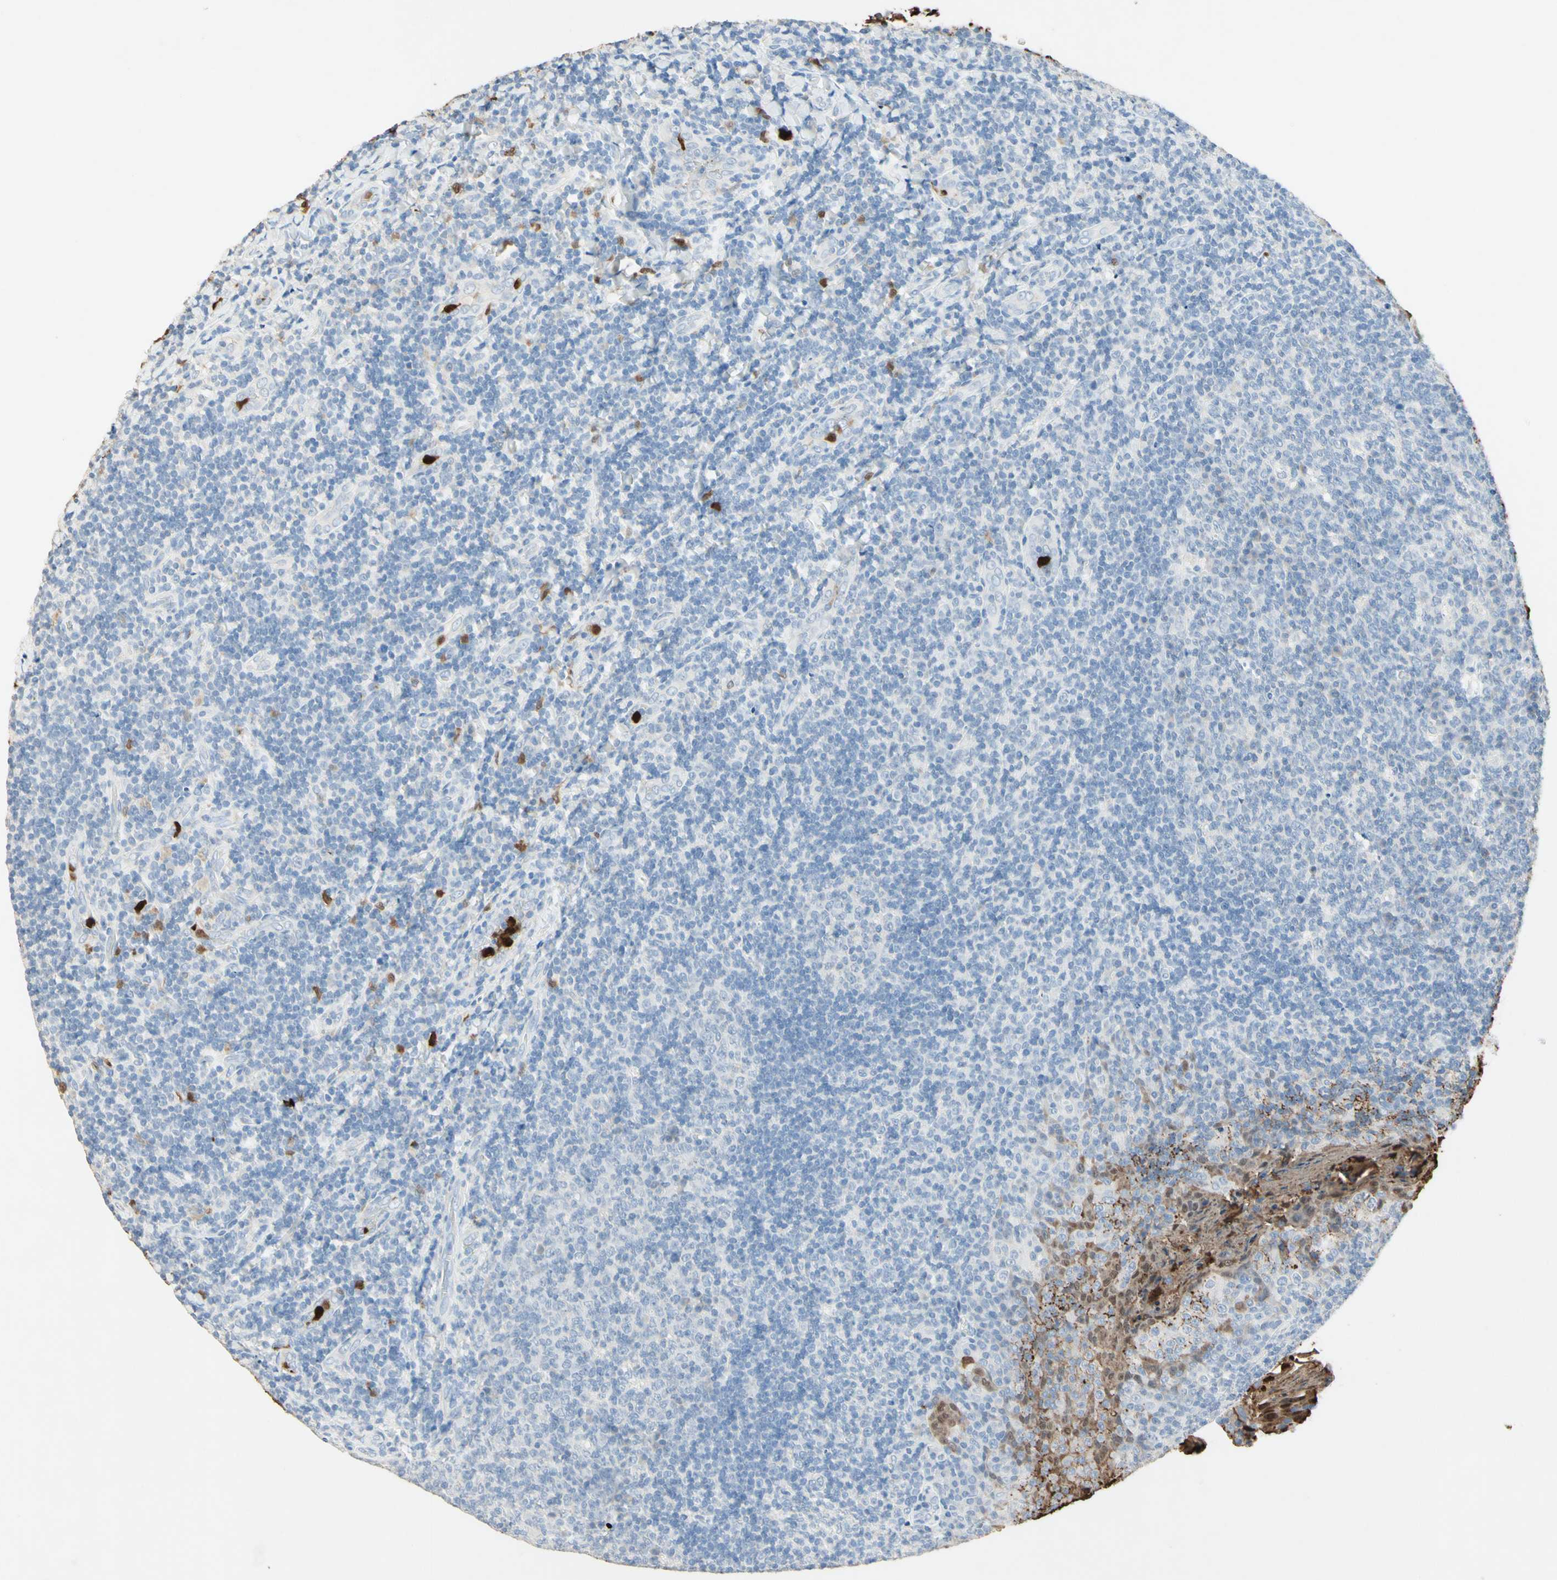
{"staining": {"intensity": "negative", "quantity": "none", "location": "none"}, "tissue": "tonsil", "cell_type": "Germinal center cells", "image_type": "normal", "snomed": [{"axis": "morphology", "description": "Normal tissue, NOS"}, {"axis": "topography", "description": "Tonsil"}], "caption": "Germinal center cells show no significant expression in unremarkable tonsil. (DAB (3,3'-diaminobenzidine) immunohistochemistry, high magnification).", "gene": "NFKBIZ", "patient": {"sex": "male", "age": 17}}